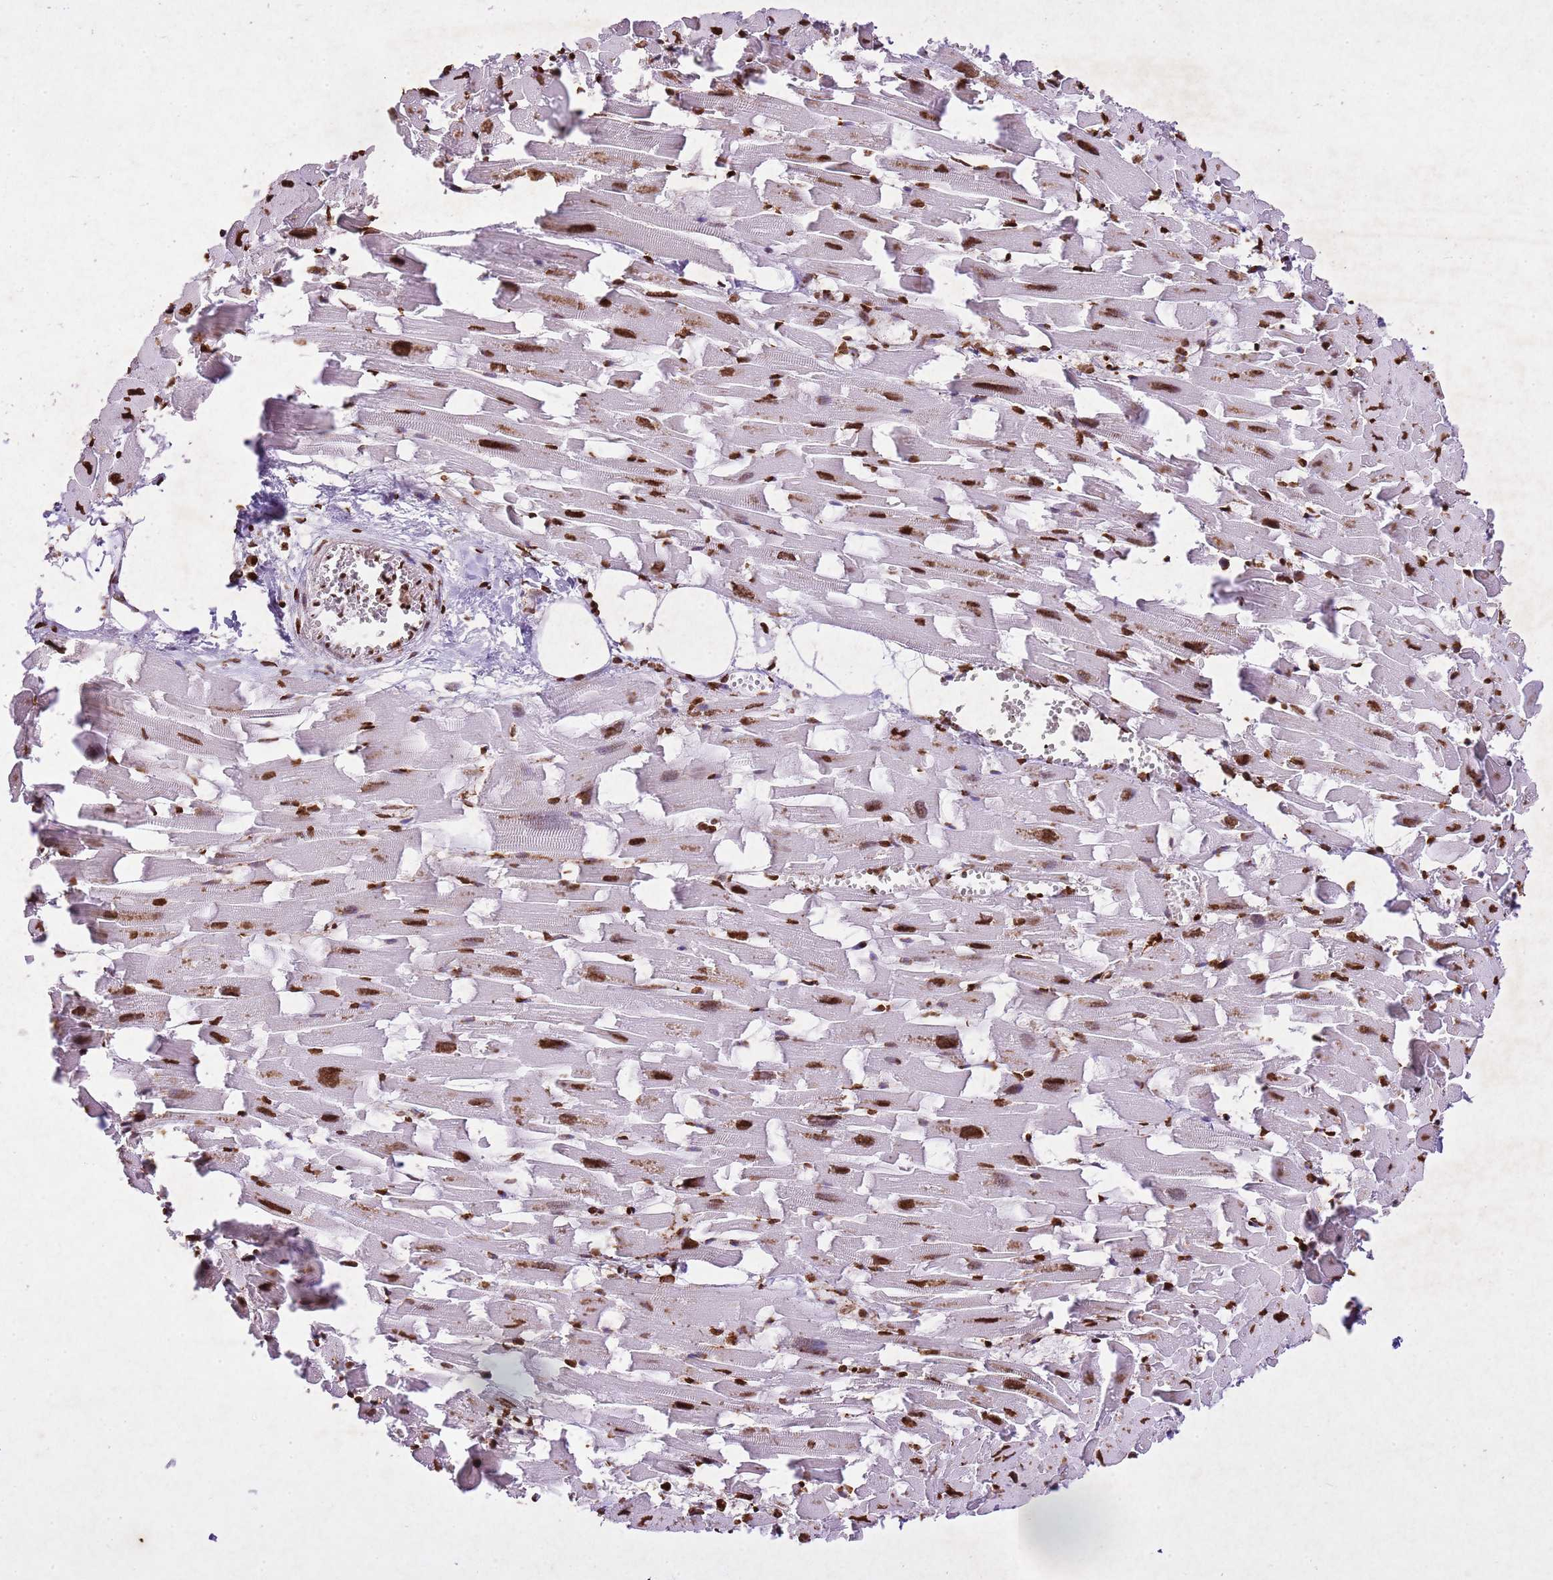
{"staining": {"intensity": "strong", "quantity": ">75%", "location": "nuclear"}, "tissue": "heart muscle", "cell_type": "Cardiomyocytes", "image_type": "normal", "snomed": [{"axis": "morphology", "description": "Normal tissue, NOS"}, {"axis": "topography", "description": "Heart"}], "caption": "Normal heart muscle demonstrates strong nuclear staining in about >75% of cardiomyocytes.", "gene": "BMAL1", "patient": {"sex": "female", "age": 64}}